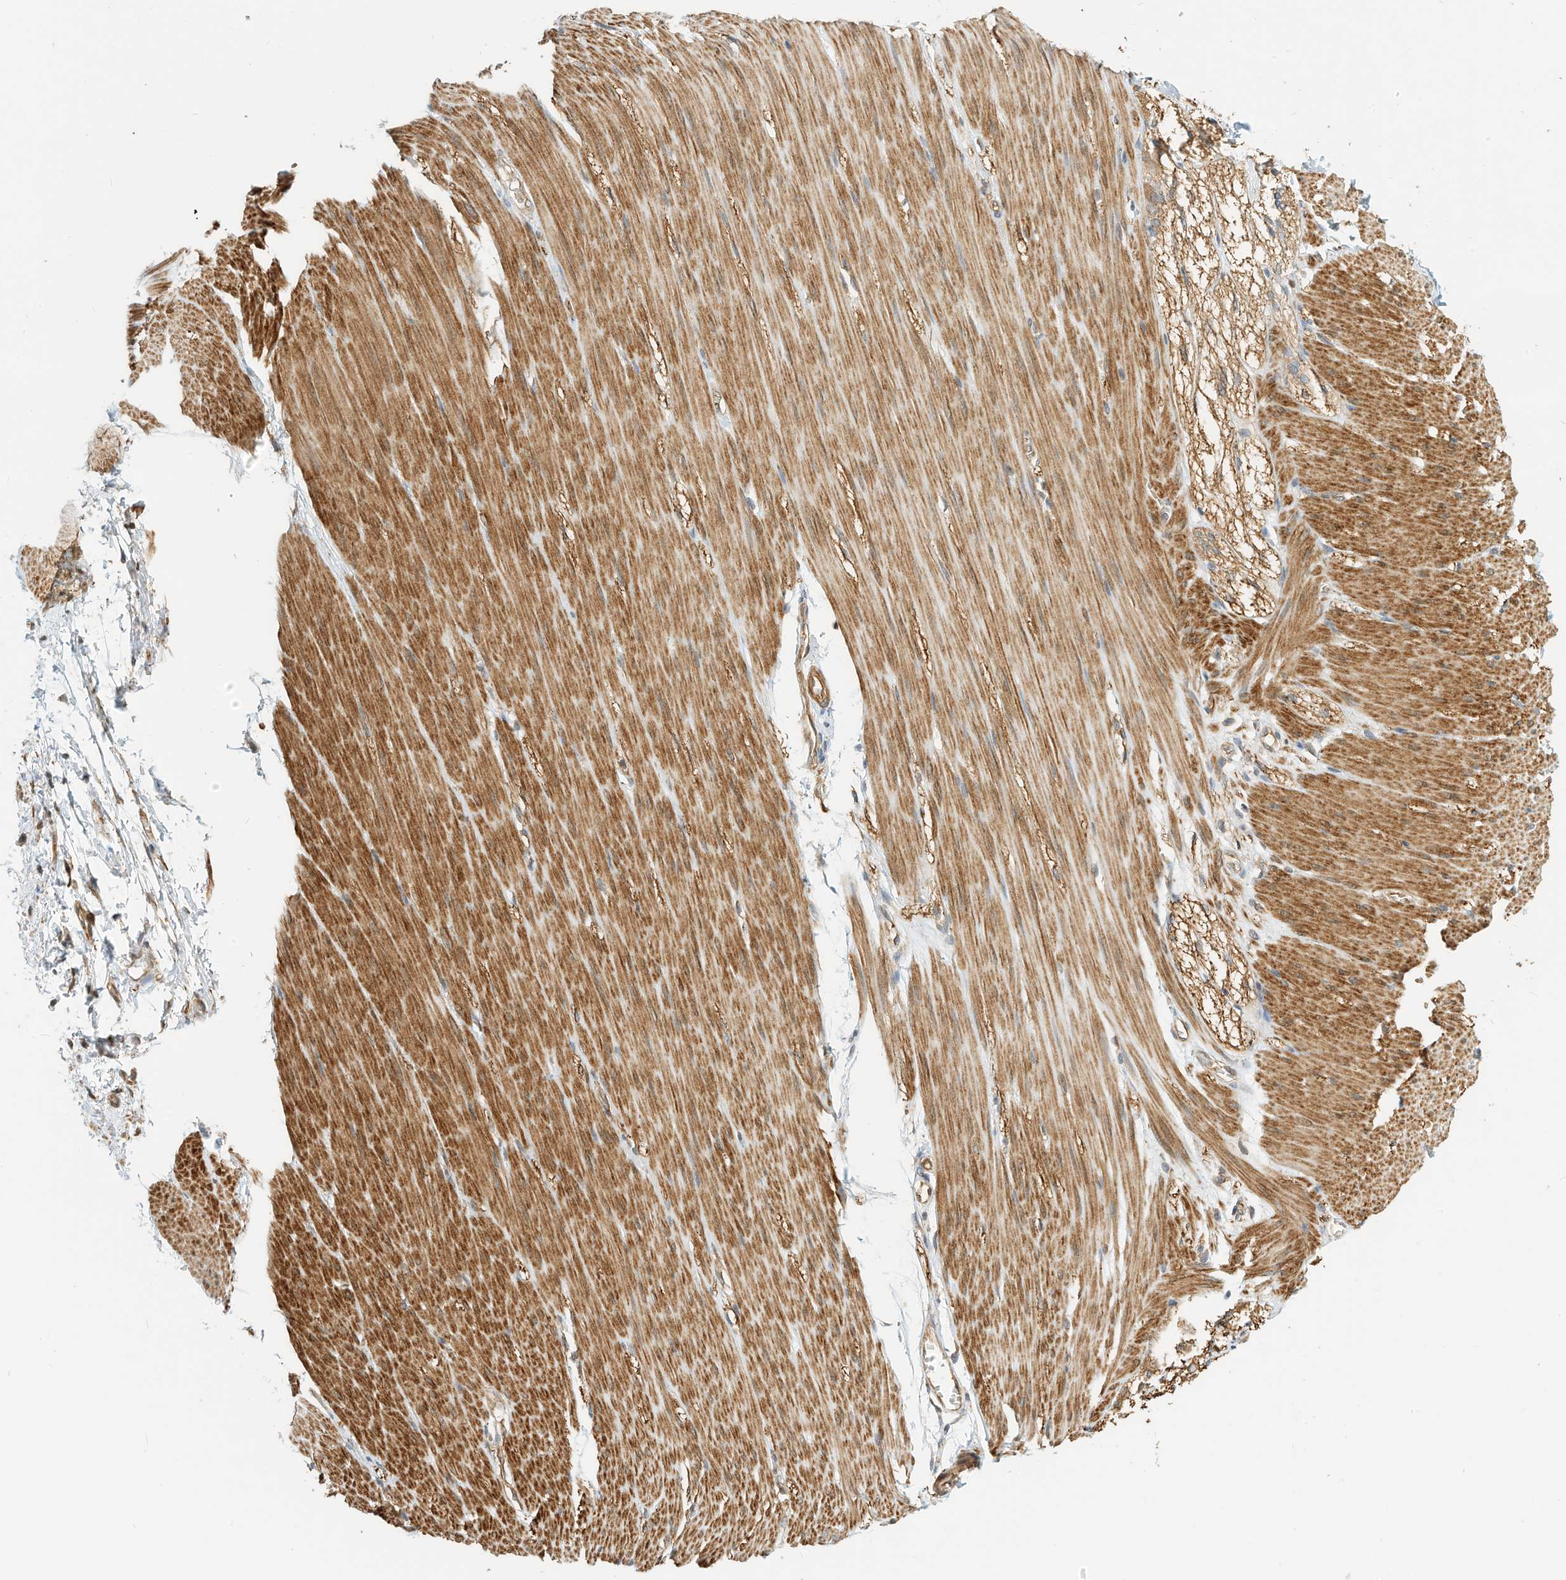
{"staining": {"intensity": "moderate", "quantity": ">75%", "location": "cytoplasmic/membranous"}, "tissue": "smooth muscle", "cell_type": "Smooth muscle cells", "image_type": "normal", "snomed": [{"axis": "morphology", "description": "Normal tissue, NOS"}, {"axis": "morphology", "description": "Adenocarcinoma, NOS"}, {"axis": "topography", "description": "Colon"}, {"axis": "topography", "description": "Peripheral nerve tissue"}], "caption": "The image demonstrates staining of benign smooth muscle, revealing moderate cytoplasmic/membranous protein staining (brown color) within smooth muscle cells. The staining was performed using DAB to visualize the protein expression in brown, while the nuclei were stained in blue with hematoxylin (Magnification: 20x).", "gene": "OFD1", "patient": {"sex": "male", "age": 14}}